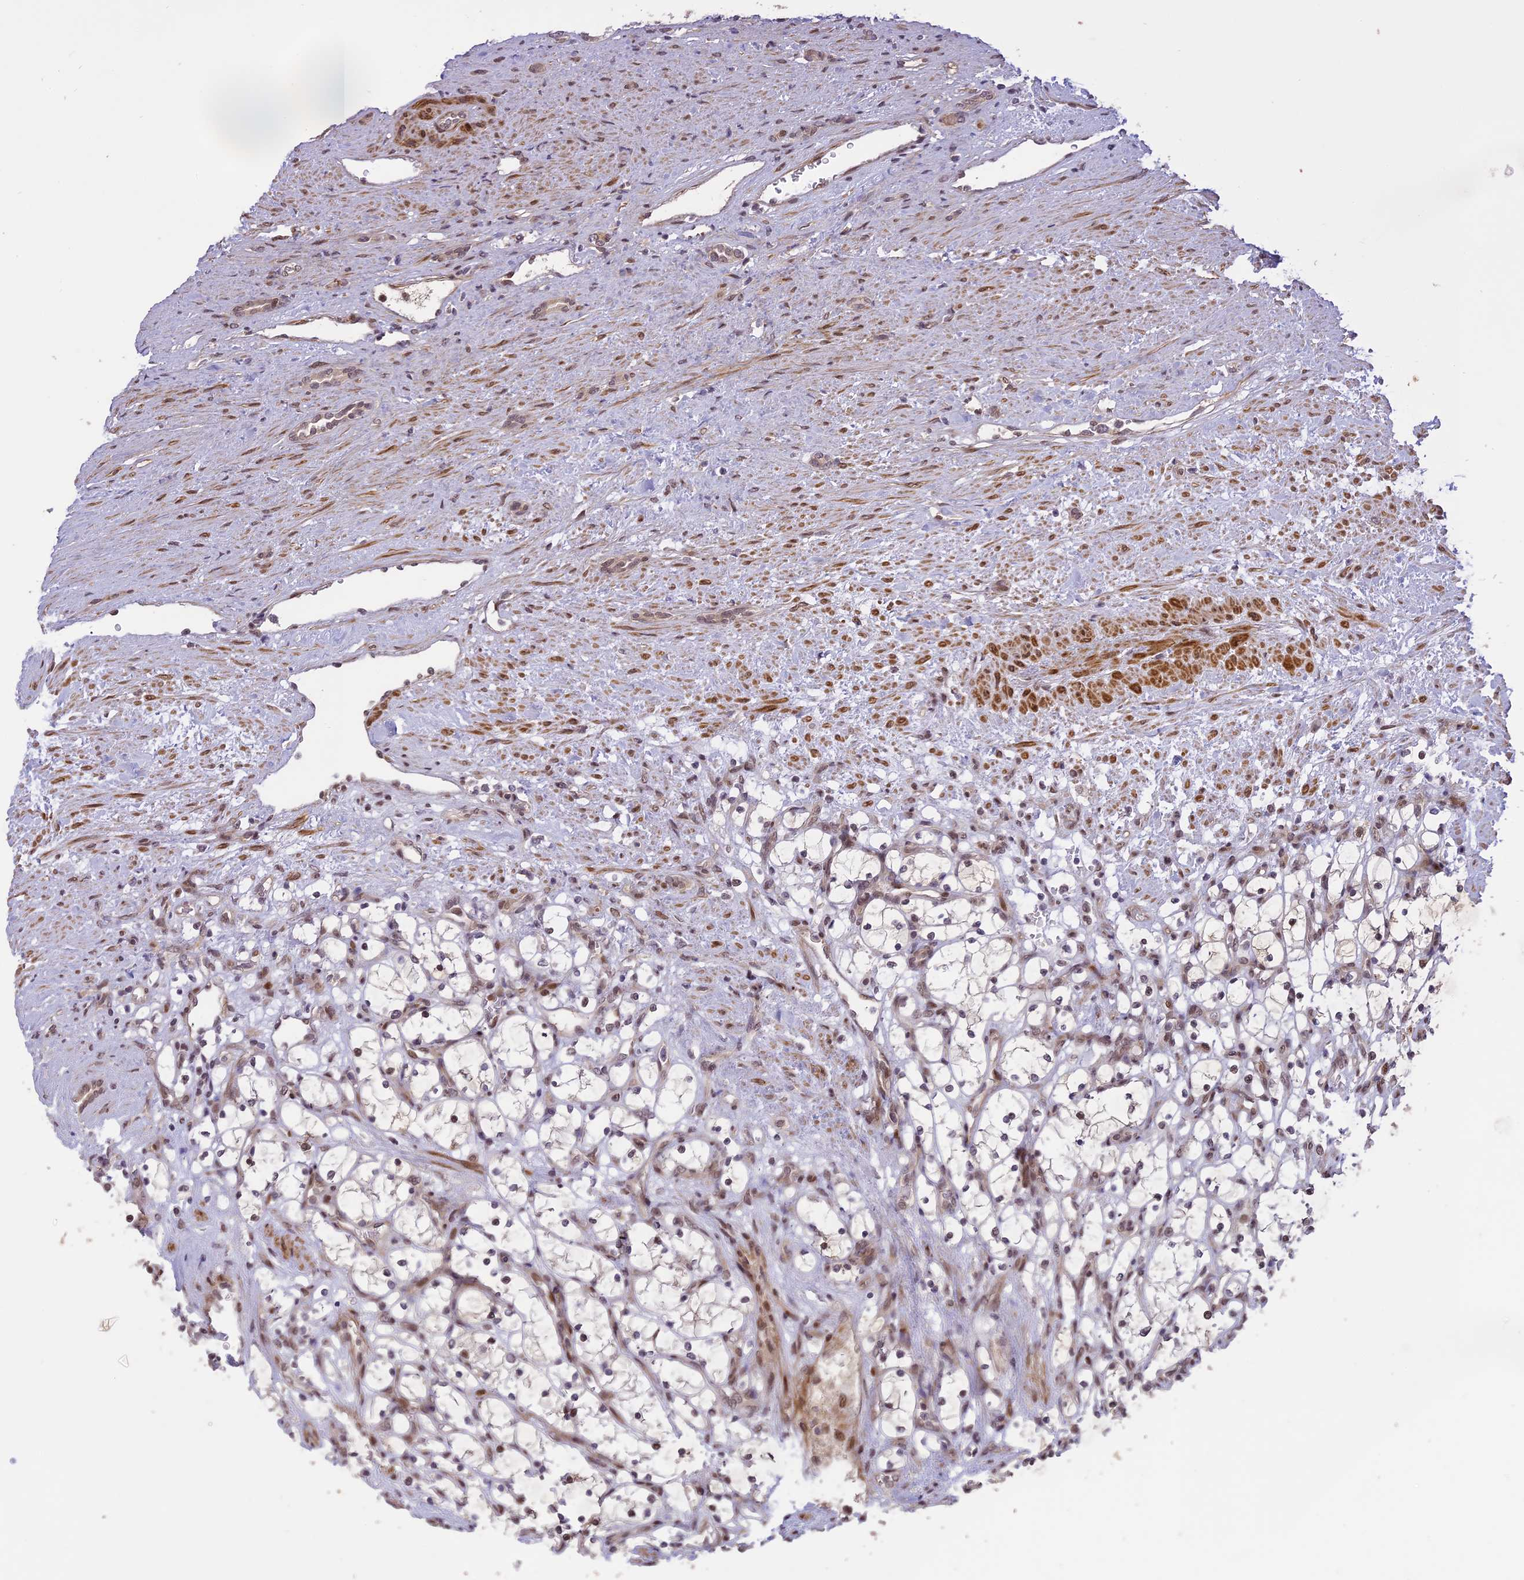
{"staining": {"intensity": "negative", "quantity": "none", "location": "none"}, "tissue": "renal cancer", "cell_type": "Tumor cells", "image_type": "cancer", "snomed": [{"axis": "morphology", "description": "Adenocarcinoma, NOS"}, {"axis": "topography", "description": "Kidney"}], "caption": "DAB (3,3'-diaminobenzidine) immunohistochemical staining of human renal adenocarcinoma shows no significant staining in tumor cells. (Brightfield microscopy of DAB (3,3'-diaminobenzidine) IHC at high magnification).", "gene": "PRELID2", "patient": {"sex": "female", "age": 69}}